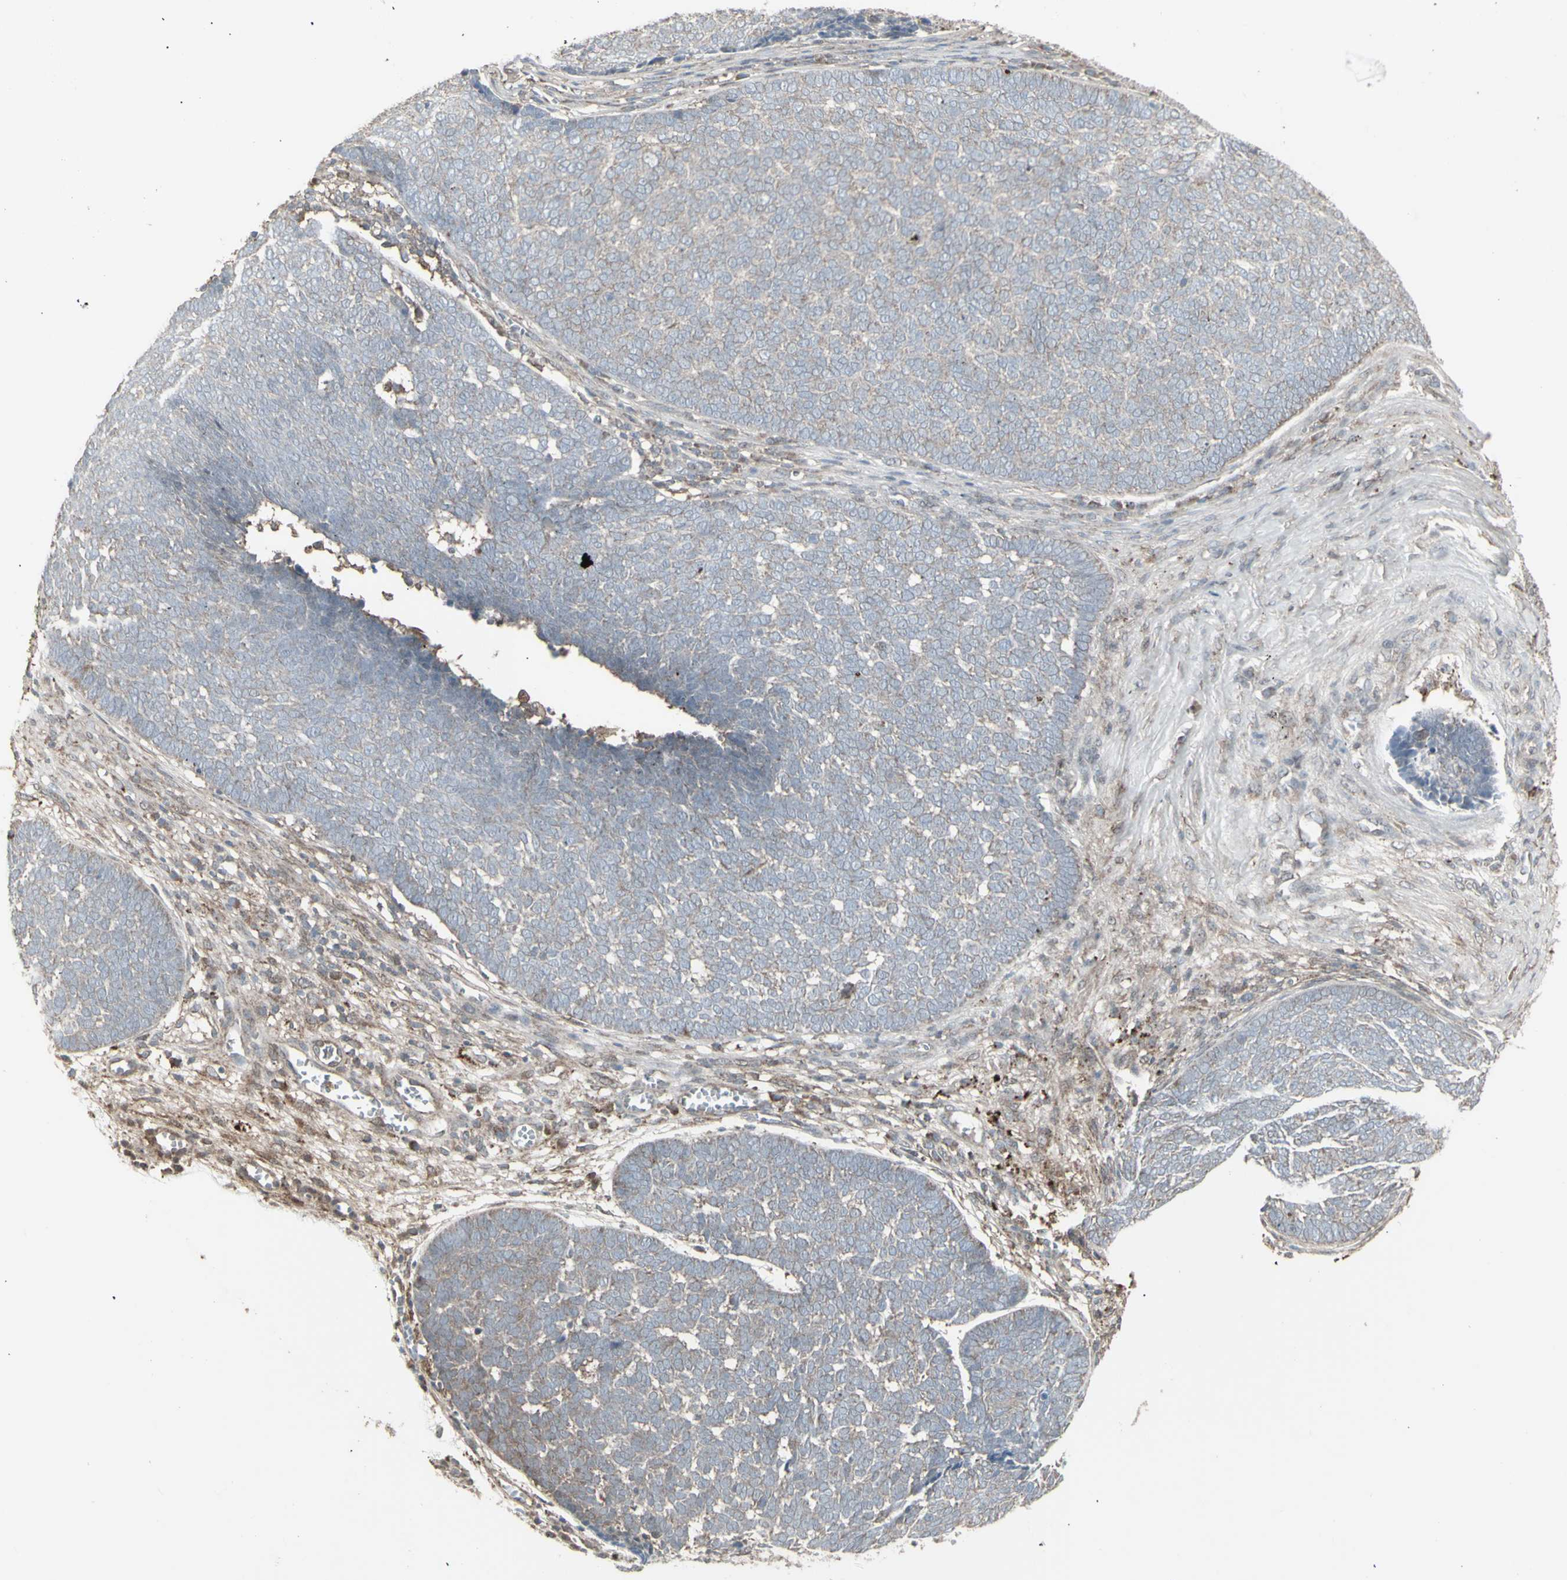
{"staining": {"intensity": "moderate", "quantity": ">75%", "location": "cytoplasmic/membranous"}, "tissue": "skin cancer", "cell_type": "Tumor cells", "image_type": "cancer", "snomed": [{"axis": "morphology", "description": "Basal cell carcinoma"}, {"axis": "topography", "description": "Skin"}], "caption": "High-magnification brightfield microscopy of basal cell carcinoma (skin) stained with DAB (brown) and counterstained with hematoxylin (blue). tumor cells exhibit moderate cytoplasmic/membranous staining is appreciated in about>75% of cells.", "gene": "RNASEL", "patient": {"sex": "male", "age": 84}}